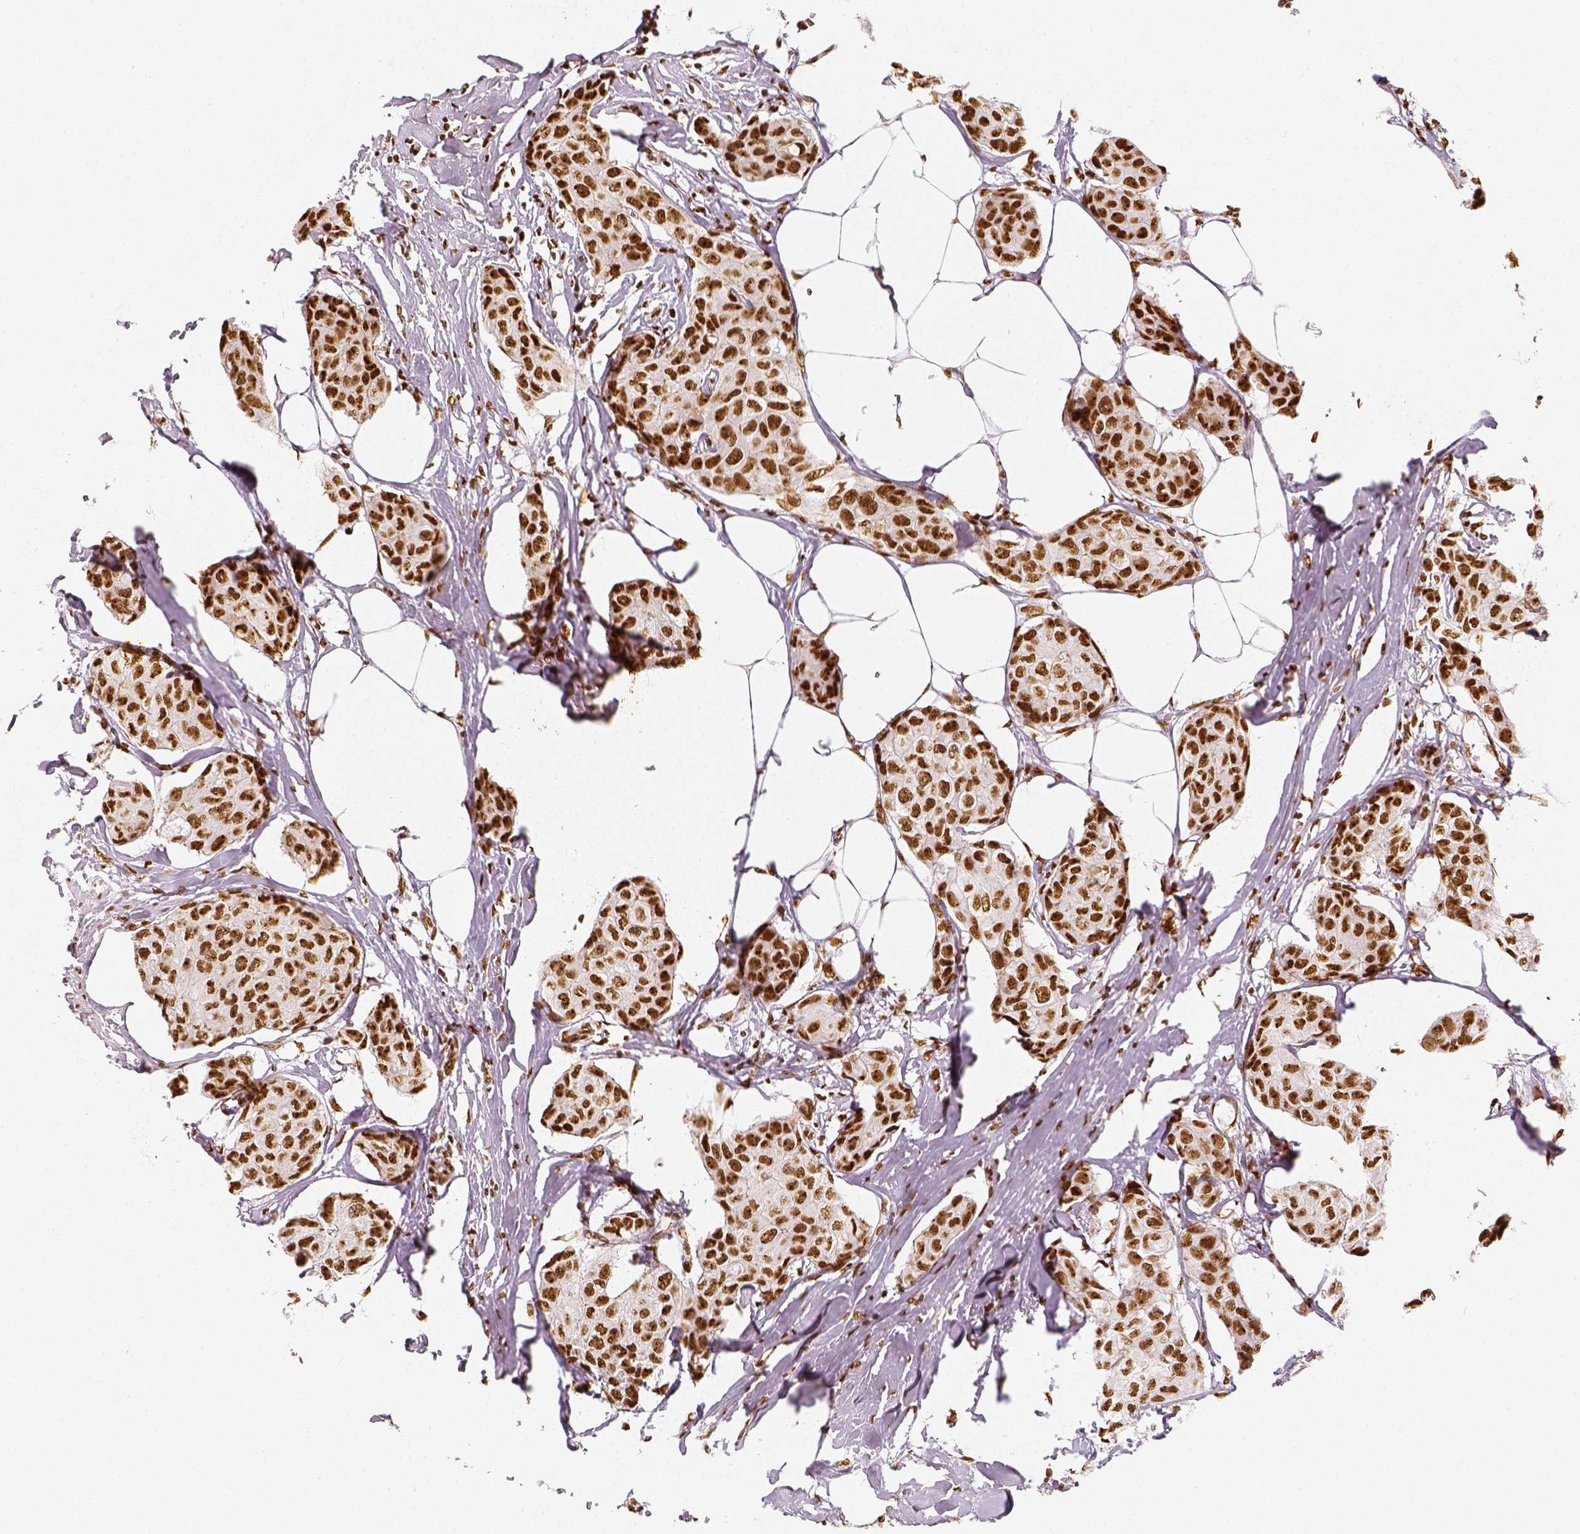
{"staining": {"intensity": "strong", "quantity": ">75%", "location": "nuclear"}, "tissue": "breast cancer", "cell_type": "Tumor cells", "image_type": "cancer", "snomed": [{"axis": "morphology", "description": "Duct carcinoma"}, {"axis": "topography", "description": "Breast"}], "caption": "This micrograph displays immunohistochemistry (IHC) staining of breast infiltrating ductal carcinoma, with high strong nuclear expression in about >75% of tumor cells.", "gene": "KDM5B", "patient": {"sex": "female", "age": 80}}